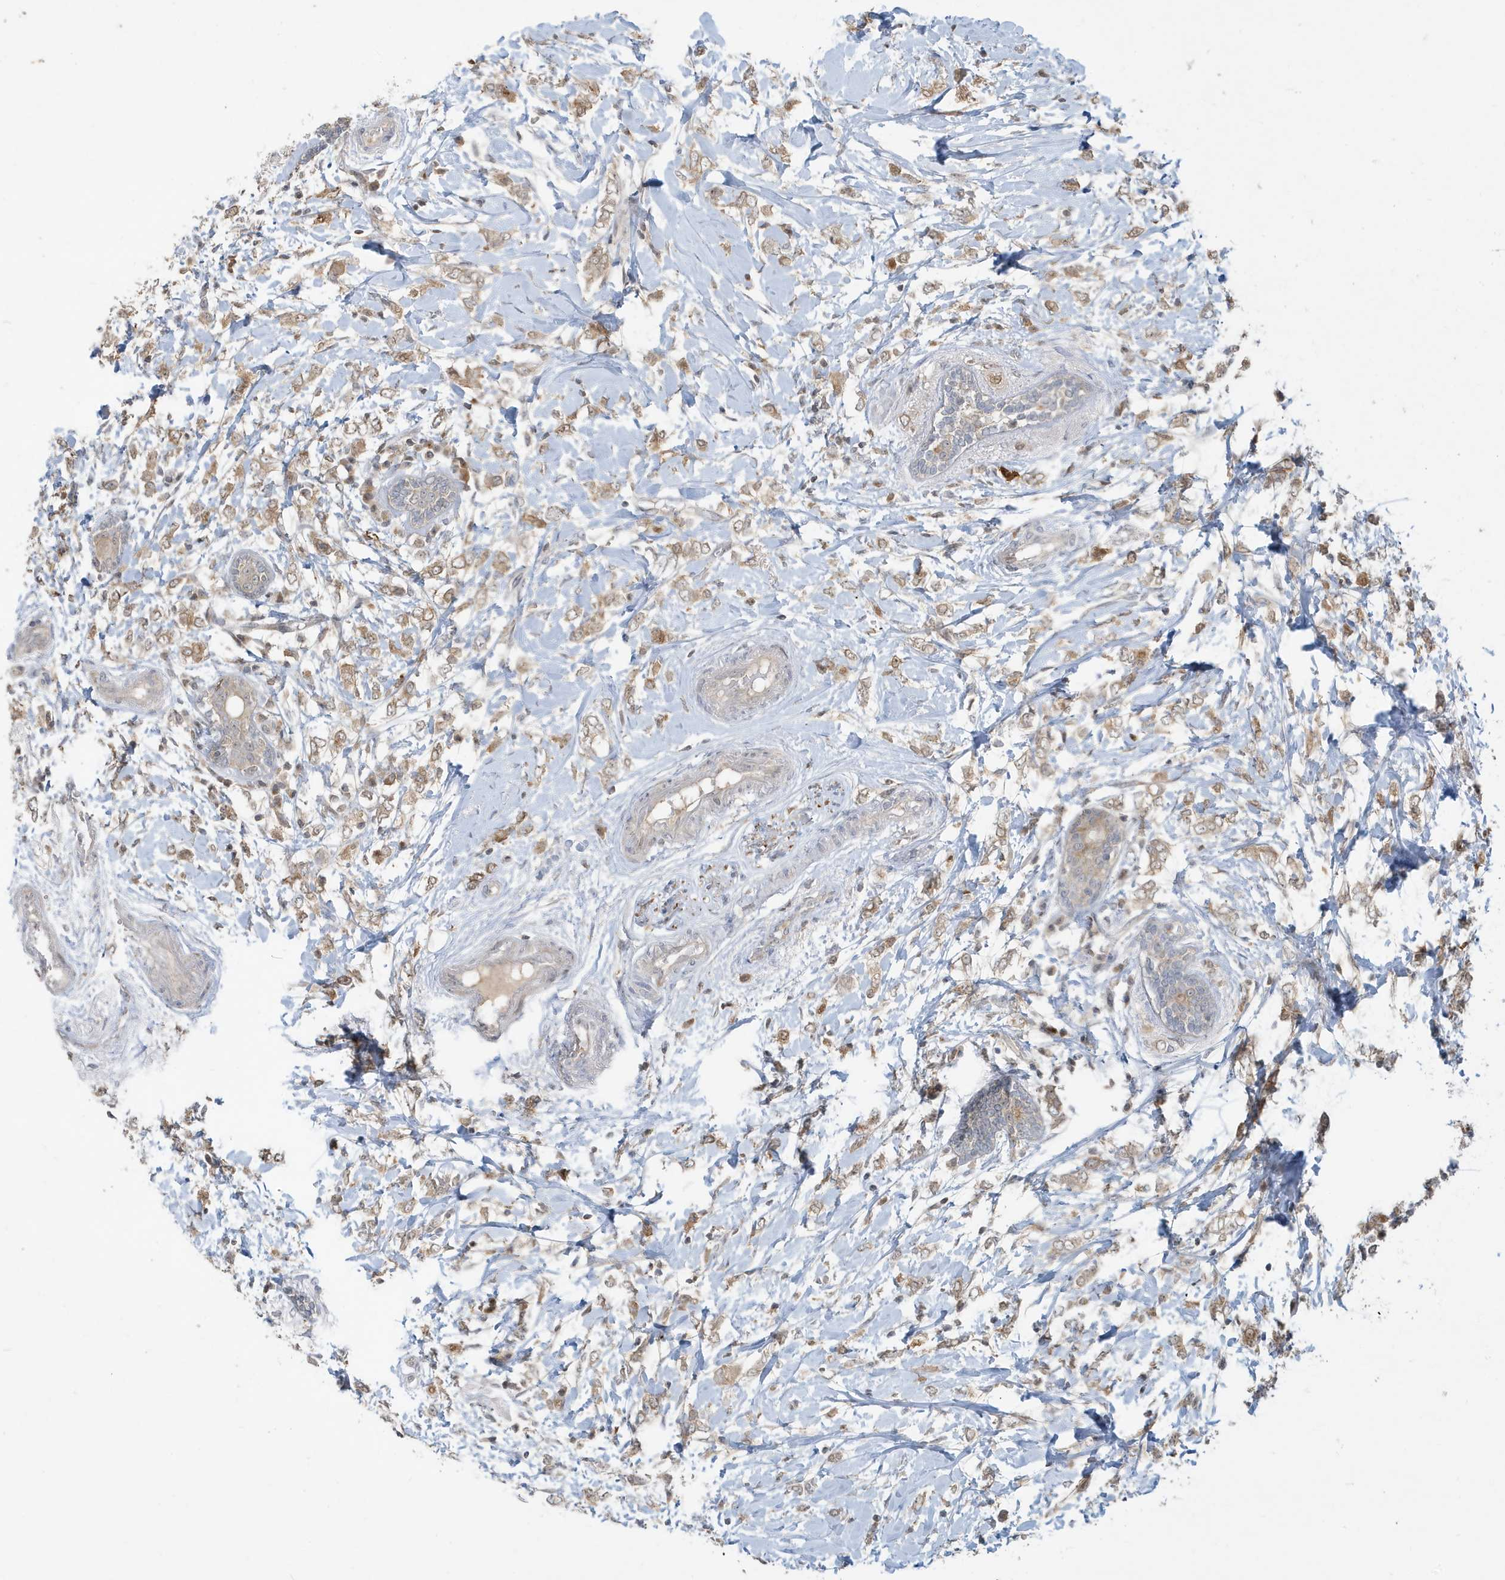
{"staining": {"intensity": "moderate", "quantity": ">75%", "location": "cytoplasmic/membranous"}, "tissue": "breast cancer", "cell_type": "Tumor cells", "image_type": "cancer", "snomed": [{"axis": "morphology", "description": "Normal tissue, NOS"}, {"axis": "morphology", "description": "Lobular carcinoma"}, {"axis": "topography", "description": "Breast"}], "caption": "Breast cancer (lobular carcinoma) was stained to show a protein in brown. There is medium levels of moderate cytoplasmic/membranous expression in about >75% of tumor cells. The protein is shown in brown color, while the nuclei are stained blue.", "gene": "PRRT3", "patient": {"sex": "female", "age": 47}}